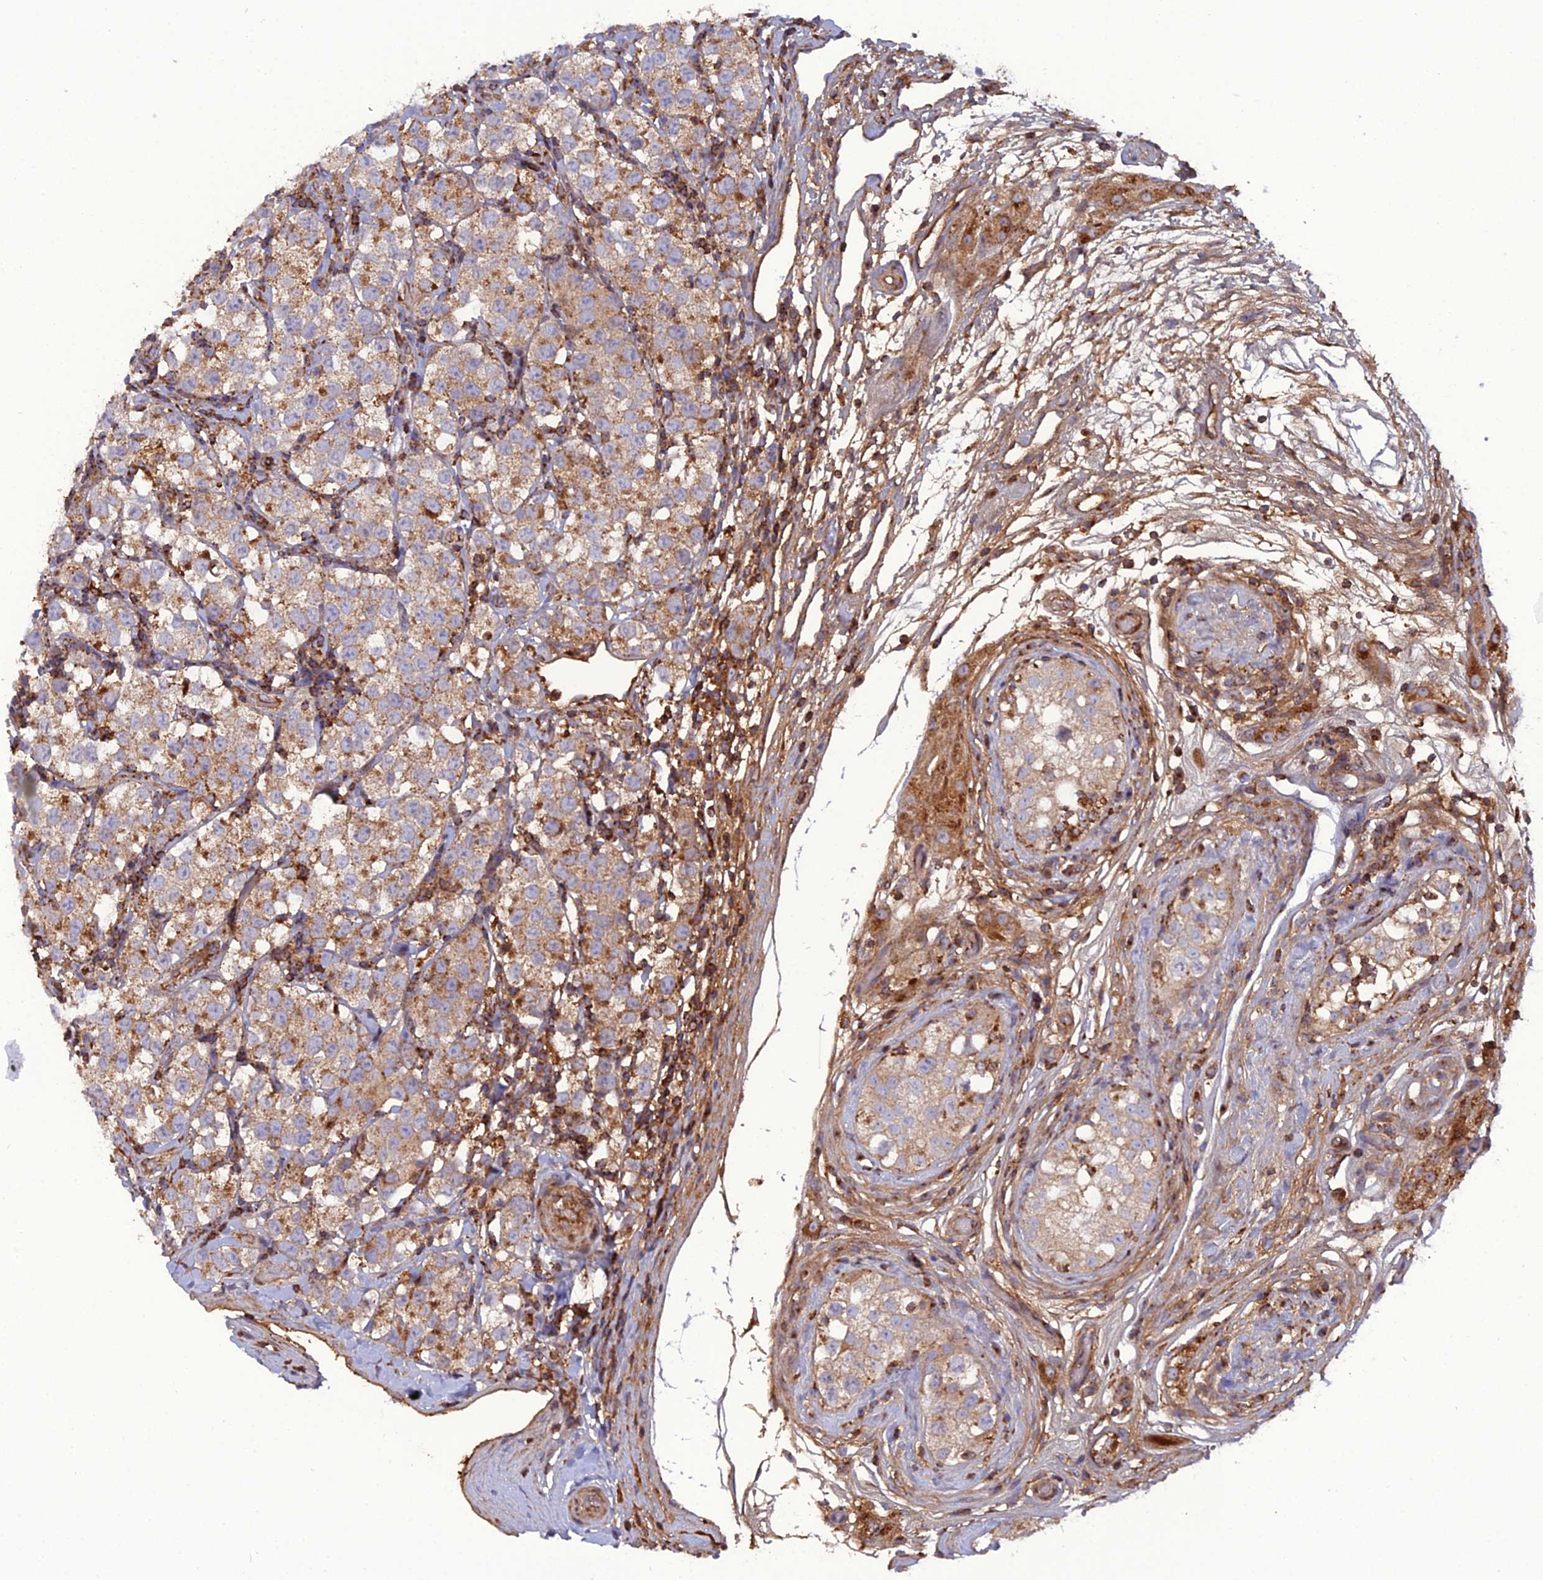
{"staining": {"intensity": "moderate", "quantity": "25%-75%", "location": "cytoplasmic/membranous"}, "tissue": "testis cancer", "cell_type": "Tumor cells", "image_type": "cancer", "snomed": [{"axis": "morphology", "description": "Seminoma, NOS"}, {"axis": "topography", "description": "Testis"}], "caption": "Immunohistochemistry (IHC) (DAB (3,3'-diaminobenzidine)) staining of testis cancer exhibits moderate cytoplasmic/membranous protein staining in approximately 25%-75% of tumor cells.", "gene": "LNPEP", "patient": {"sex": "male", "age": 34}}